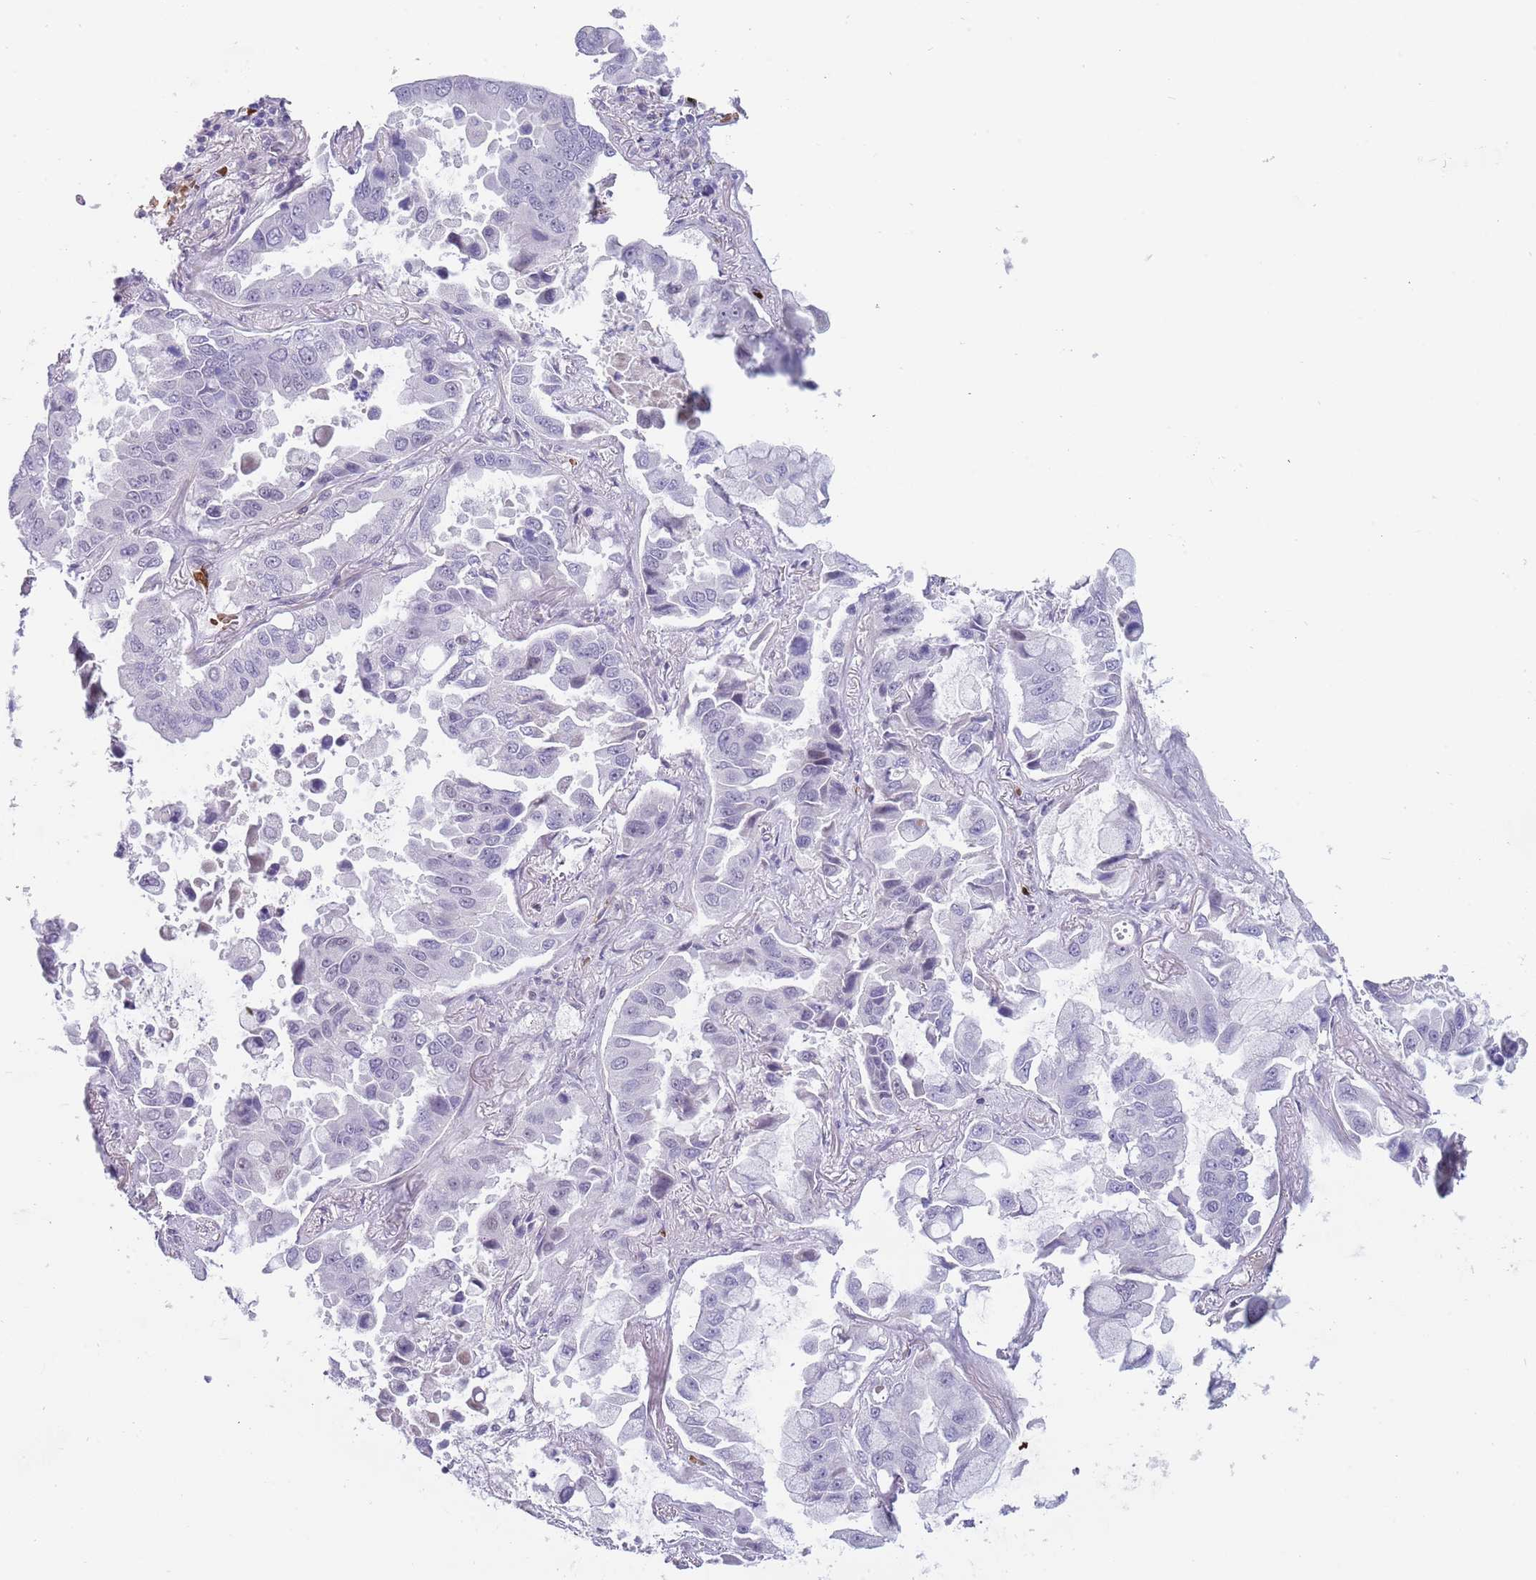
{"staining": {"intensity": "negative", "quantity": "none", "location": "none"}, "tissue": "lung cancer", "cell_type": "Tumor cells", "image_type": "cancer", "snomed": [{"axis": "morphology", "description": "Adenocarcinoma, NOS"}, {"axis": "topography", "description": "Lung"}], "caption": "High power microscopy histopathology image of an immunohistochemistry (IHC) photomicrograph of lung cancer, revealing no significant positivity in tumor cells.", "gene": "LYPD6B", "patient": {"sex": "male", "age": 64}}